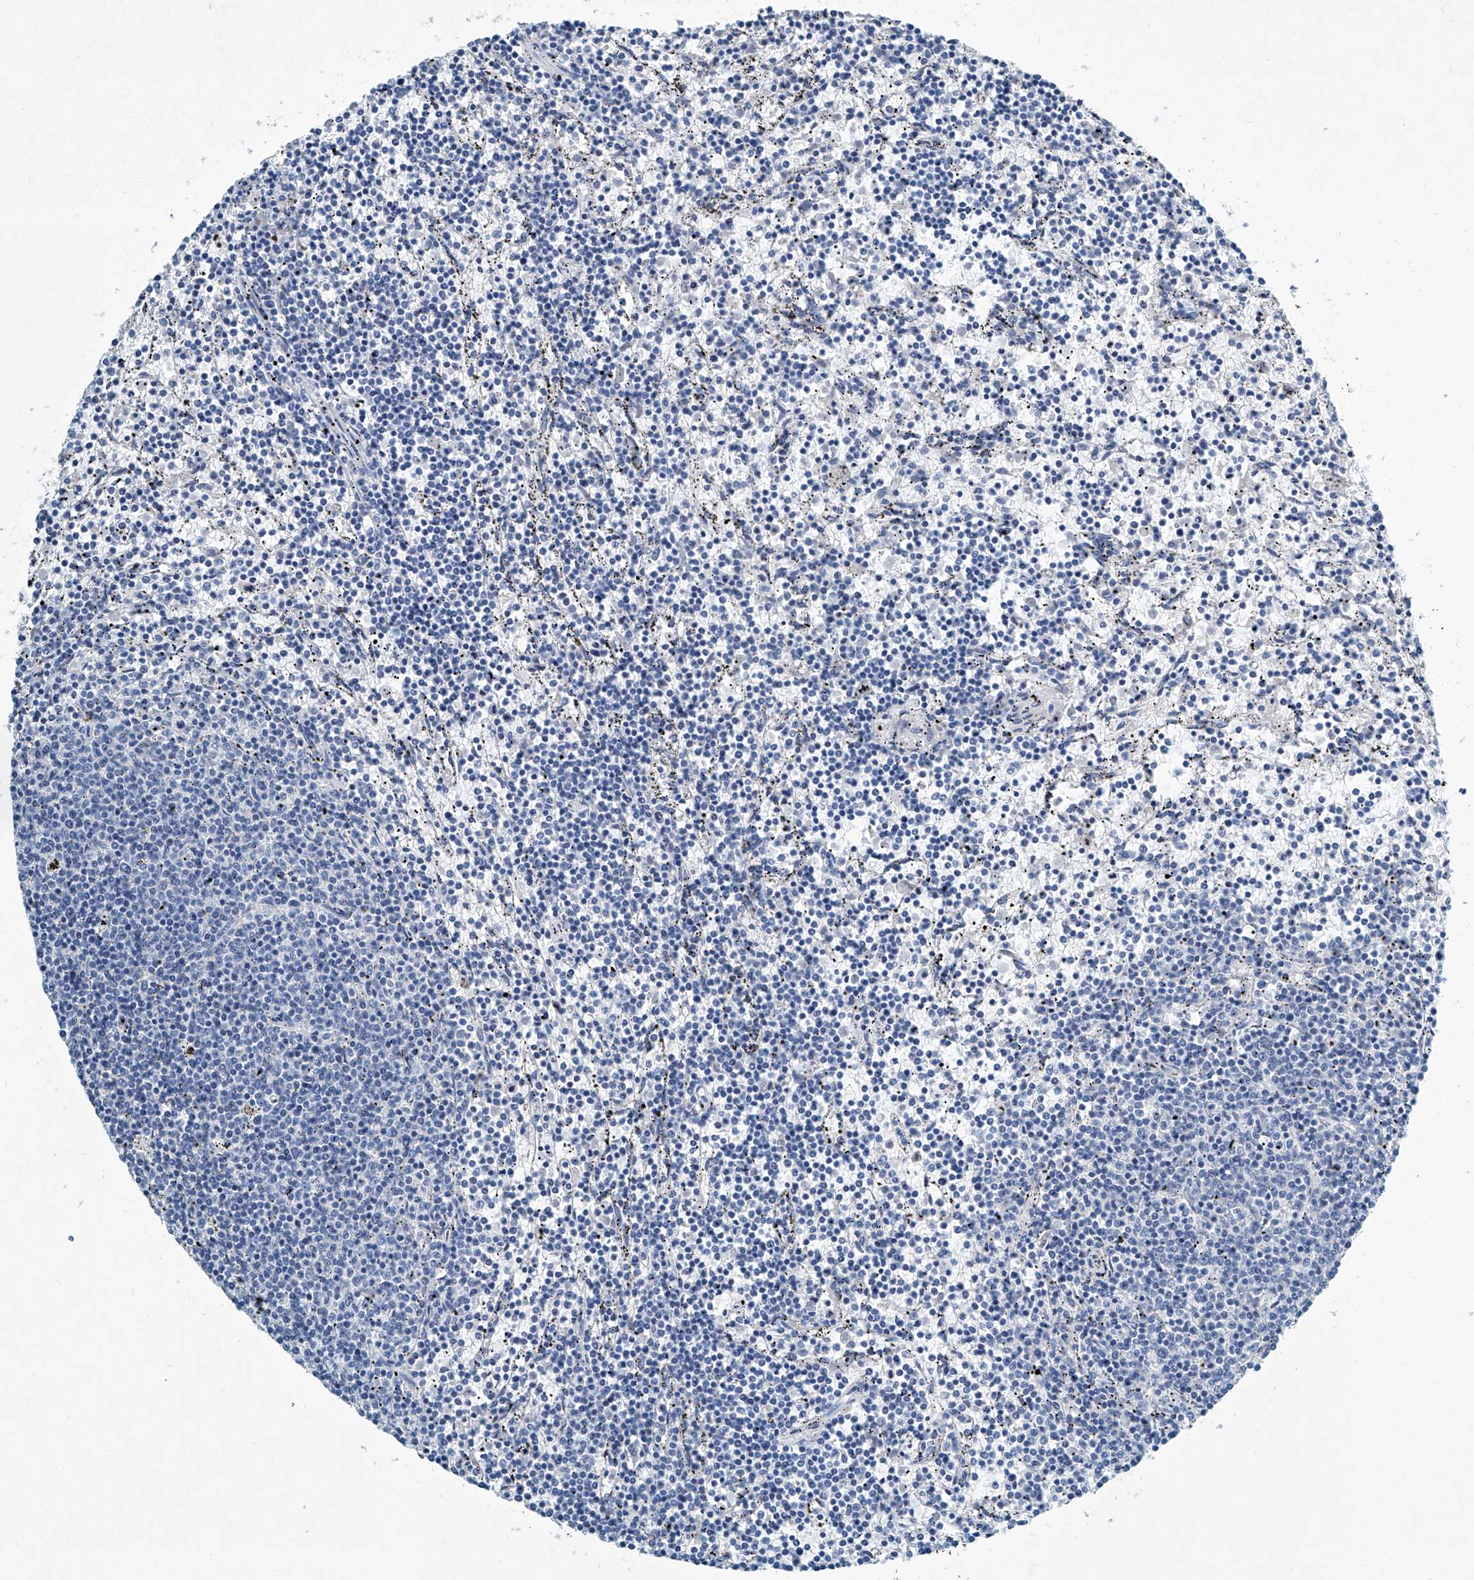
{"staining": {"intensity": "negative", "quantity": "none", "location": "none"}, "tissue": "lymphoma", "cell_type": "Tumor cells", "image_type": "cancer", "snomed": [{"axis": "morphology", "description": "Malignant lymphoma, non-Hodgkin's type, Low grade"}, {"axis": "topography", "description": "Spleen"}], "caption": "DAB immunohistochemical staining of malignant lymphoma, non-Hodgkin's type (low-grade) exhibits no significant staining in tumor cells.", "gene": "CYP2A7", "patient": {"sex": "female", "age": 50}}